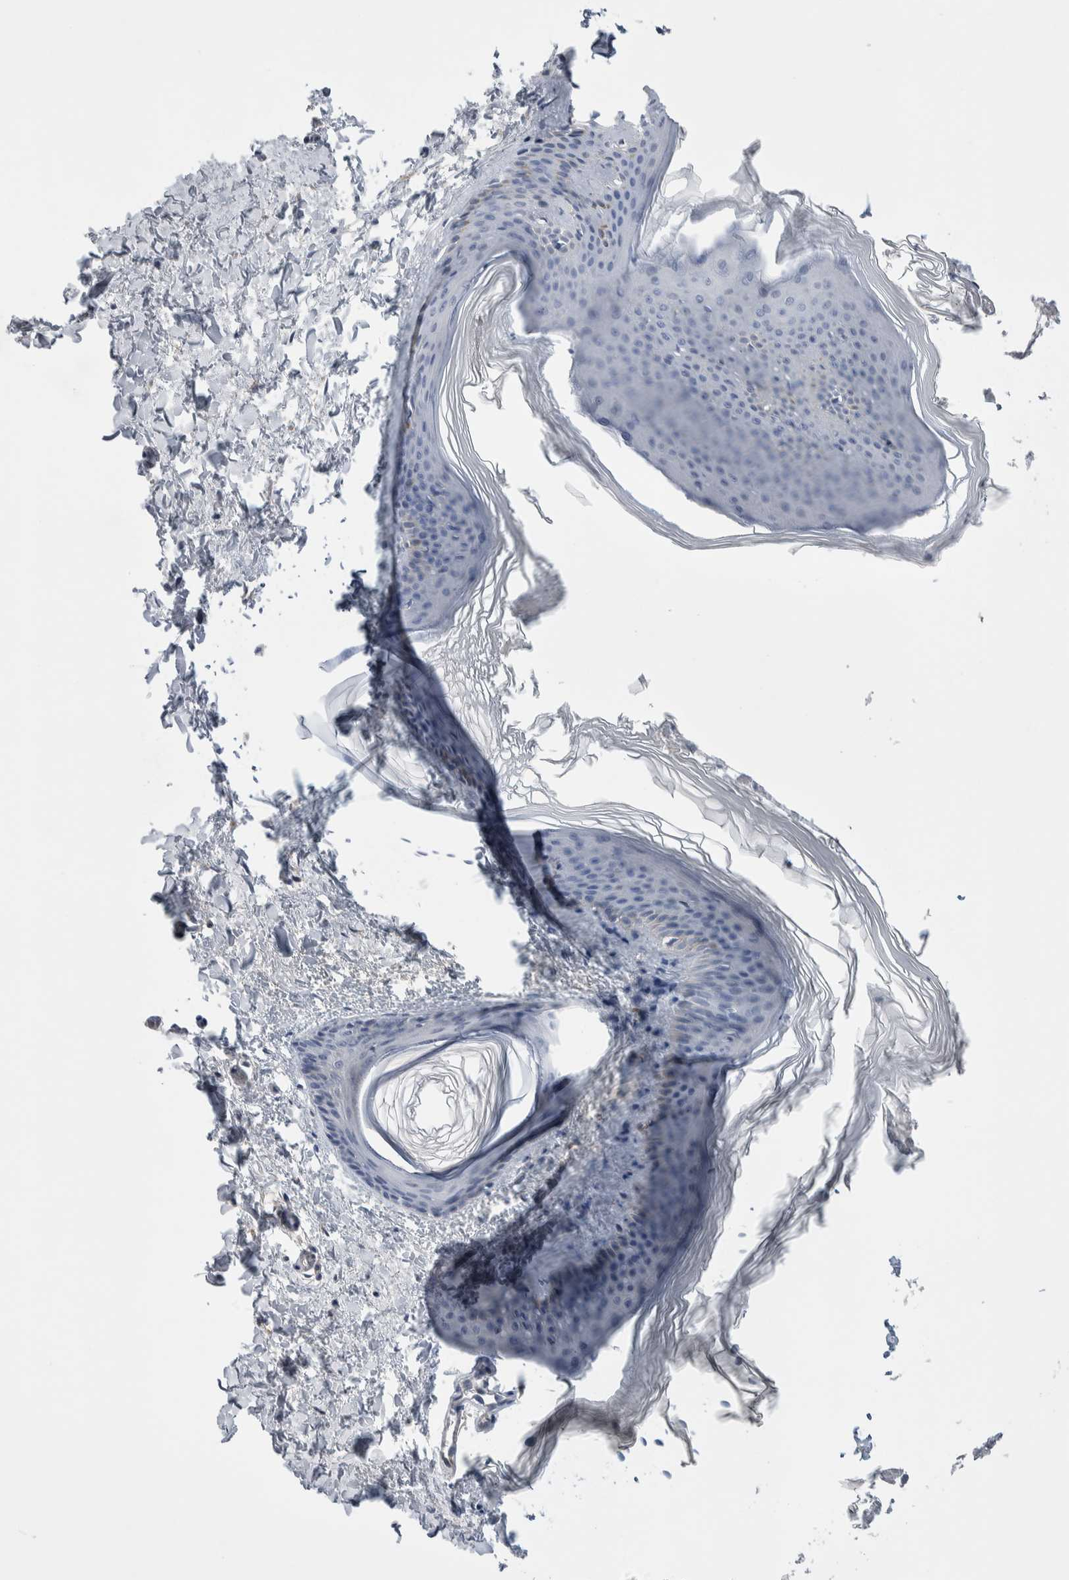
{"staining": {"intensity": "negative", "quantity": "none", "location": "none"}, "tissue": "skin", "cell_type": "Fibroblasts", "image_type": "normal", "snomed": [{"axis": "morphology", "description": "Normal tissue, NOS"}, {"axis": "topography", "description": "Skin"}], "caption": "An image of human skin is negative for staining in fibroblasts. (DAB immunohistochemistry visualized using brightfield microscopy, high magnification).", "gene": "CEP131", "patient": {"sex": "female", "age": 27}}